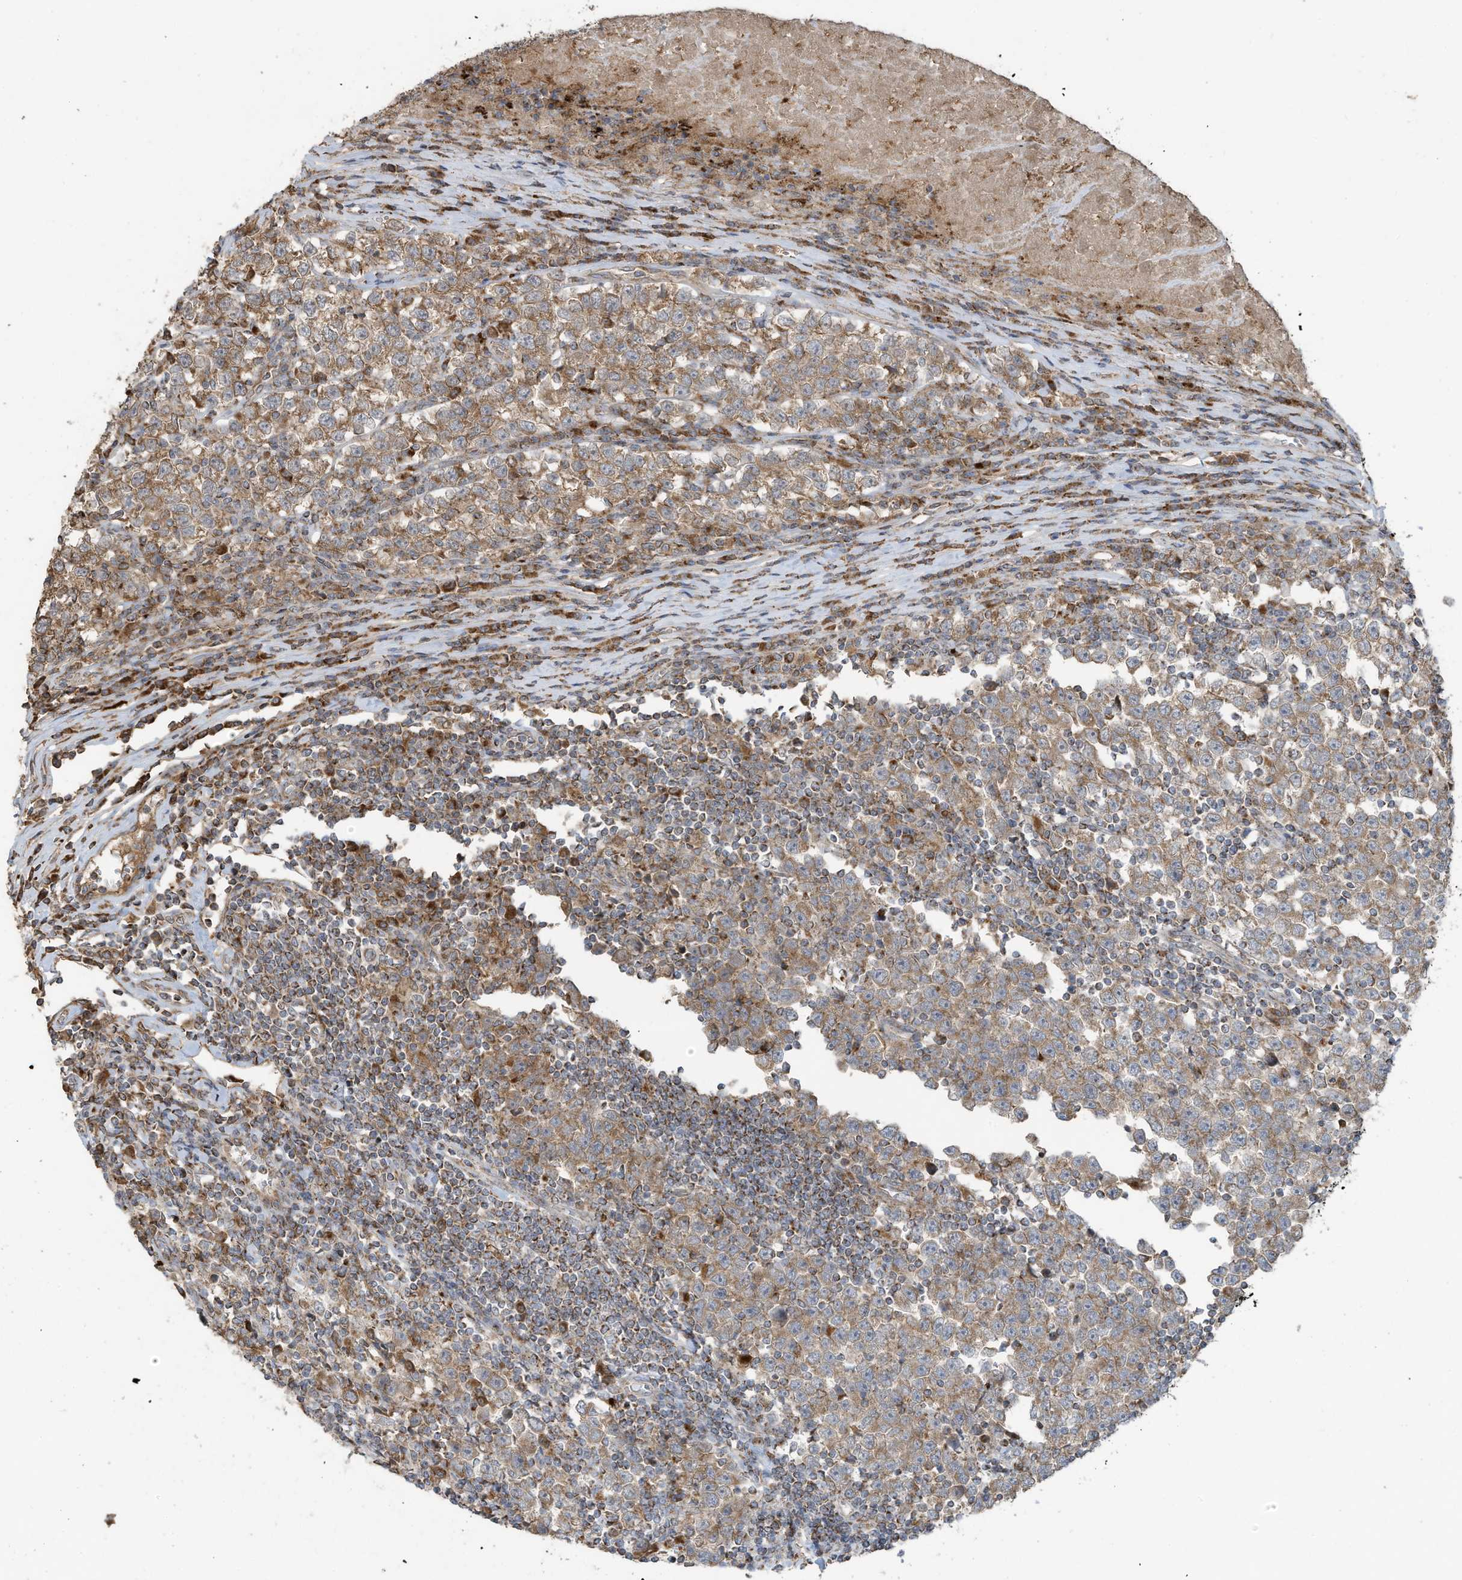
{"staining": {"intensity": "moderate", "quantity": ">75%", "location": "cytoplasmic/membranous"}, "tissue": "testis cancer", "cell_type": "Tumor cells", "image_type": "cancer", "snomed": [{"axis": "morphology", "description": "Normal tissue, NOS"}, {"axis": "morphology", "description": "Seminoma, NOS"}, {"axis": "topography", "description": "Testis"}], "caption": "A micrograph of testis cancer (seminoma) stained for a protein reveals moderate cytoplasmic/membranous brown staining in tumor cells.", "gene": "C2orf74", "patient": {"sex": "male", "age": 43}}